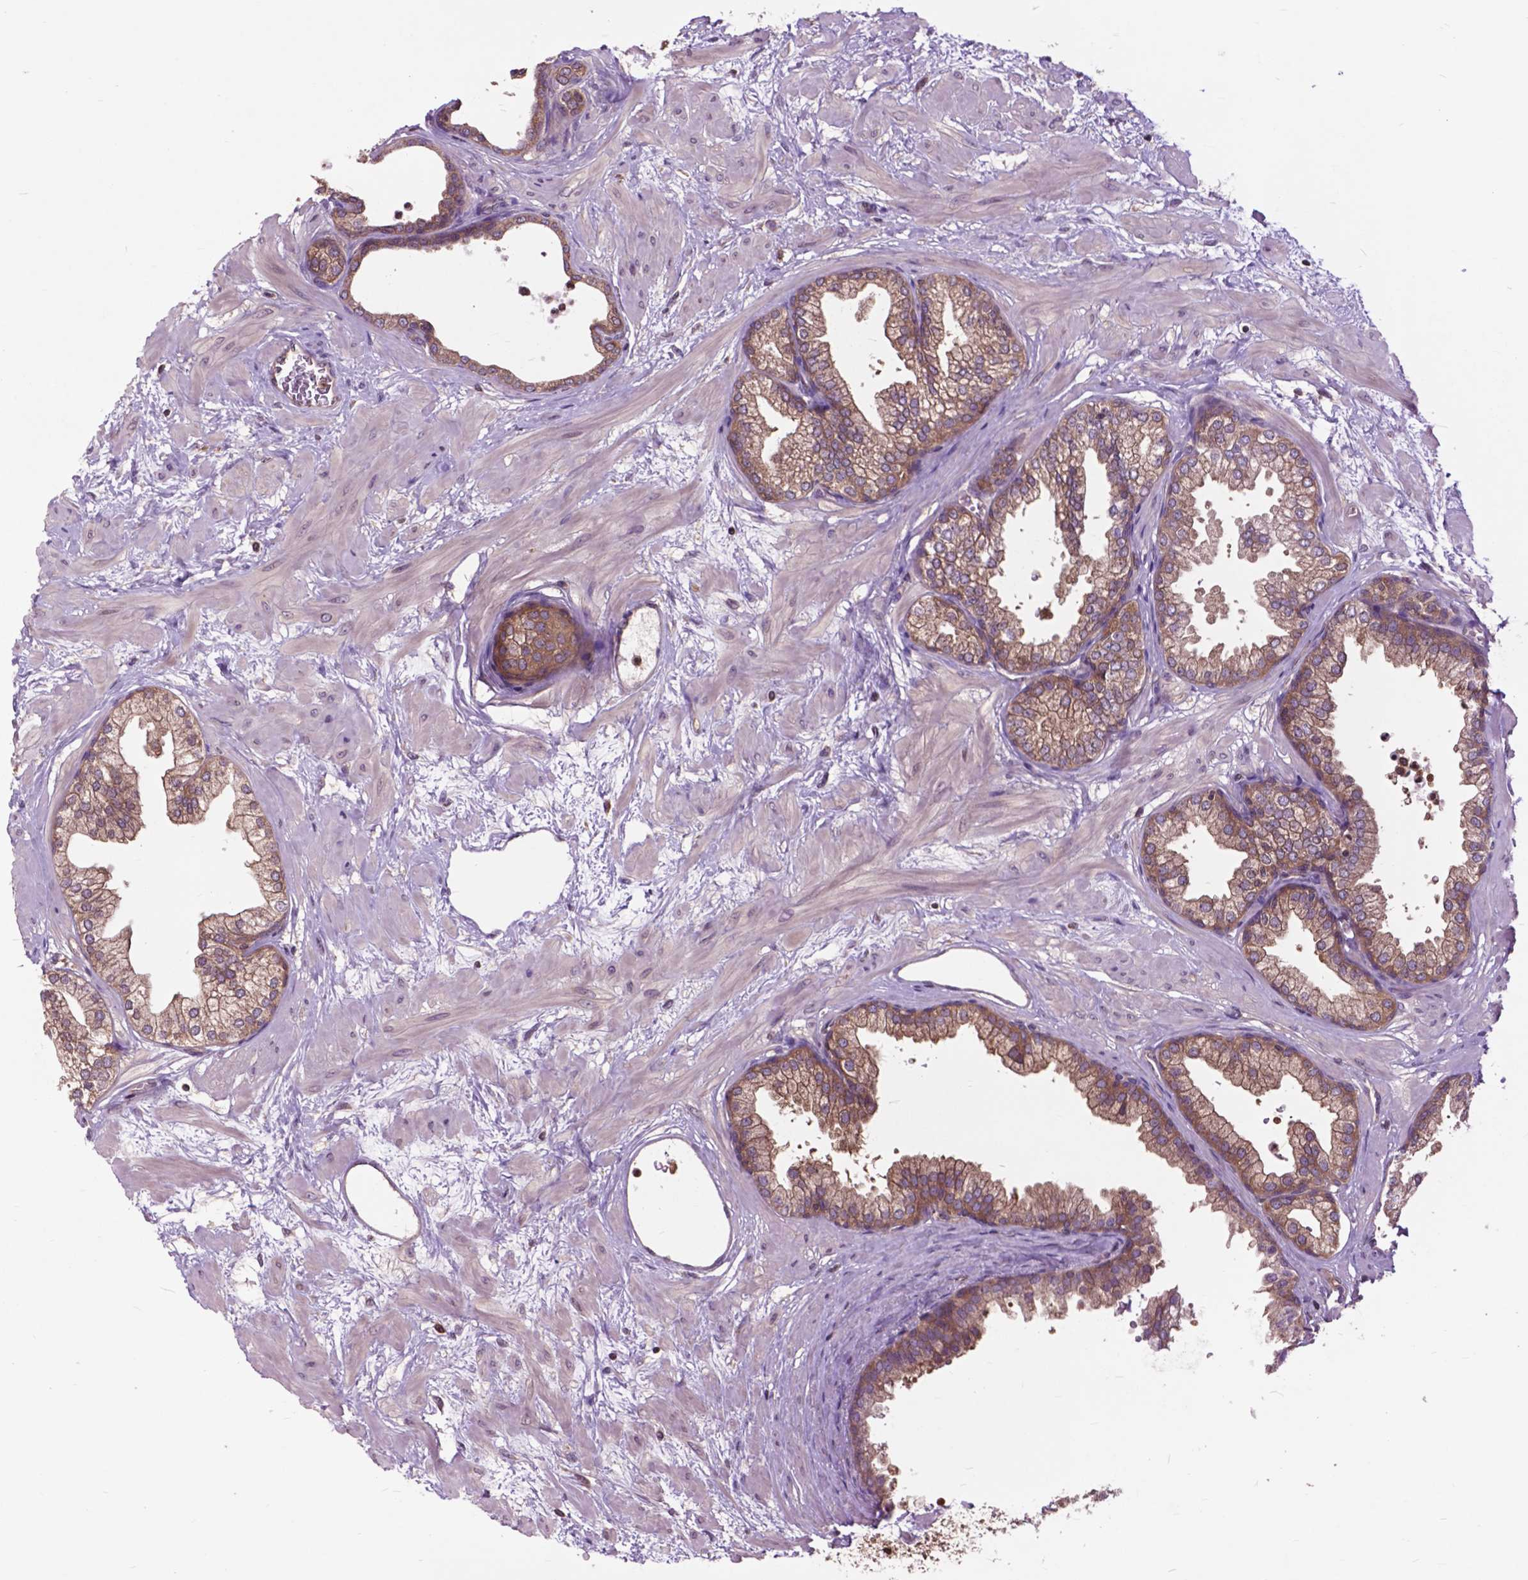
{"staining": {"intensity": "moderate", "quantity": ">75%", "location": "cytoplasmic/membranous"}, "tissue": "prostate", "cell_type": "Glandular cells", "image_type": "normal", "snomed": [{"axis": "morphology", "description": "Normal tissue, NOS"}, {"axis": "topography", "description": "Prostate"}], "caption": "Immunohistochemistry (IHC) (DAB) staining of normal prostate demonstrates moderate cytoplasmic/membranous protein expression in about >75% of glandular cells. (Stains: DAB (3,3'-diaminobenzidine) in brown, nuclei in blue, Microscopy: brightfield microscopy at high magnification).", "gene": "ARAF", "patient": {"sex": "male", "age": 37}}